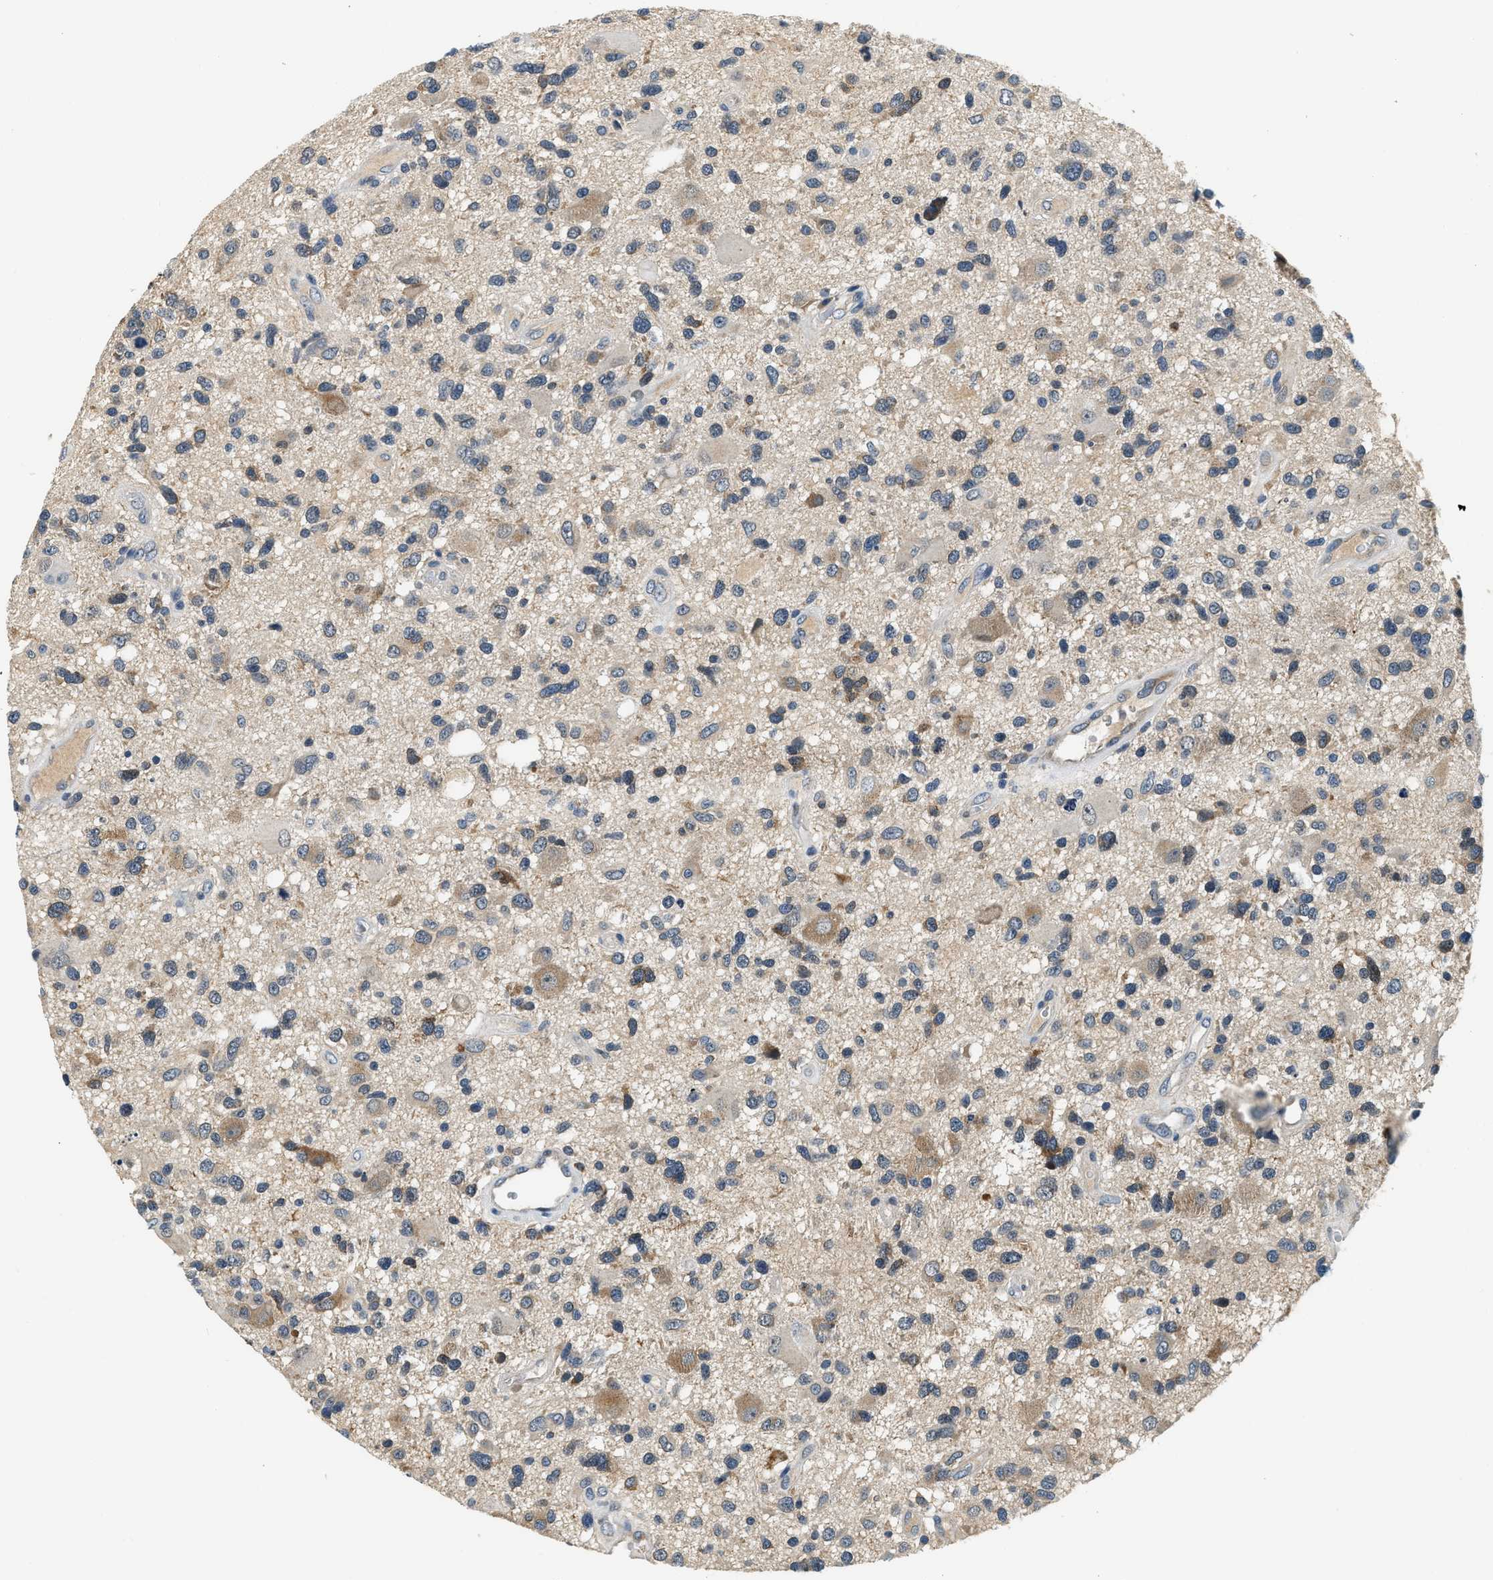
{"staining": {"intensity": "weak", "quantity": "25%-75%", "location": "cytoplasmic/membranous"}, "tissue": "glioma", "cell_type": "Tumor cells", "image_type": "cancer", "snomed": [{"axis": "morphology", "description": "Glioma, malignant, High grade"}, {"axis": "topography", "description": "Brain"}], "caption": "High-magnification brightfield microscopy of glioma stained with DAB (3,3'-diaminobenzidine) (brown) and counterstained with hematoxylin (blue). tumor cells exhibit weak cytoplasmic/membranous expression is appreciated in about25%-75% of cells.", "gene": "YAE1", "patient": {"sex": "male", "age": 33}}